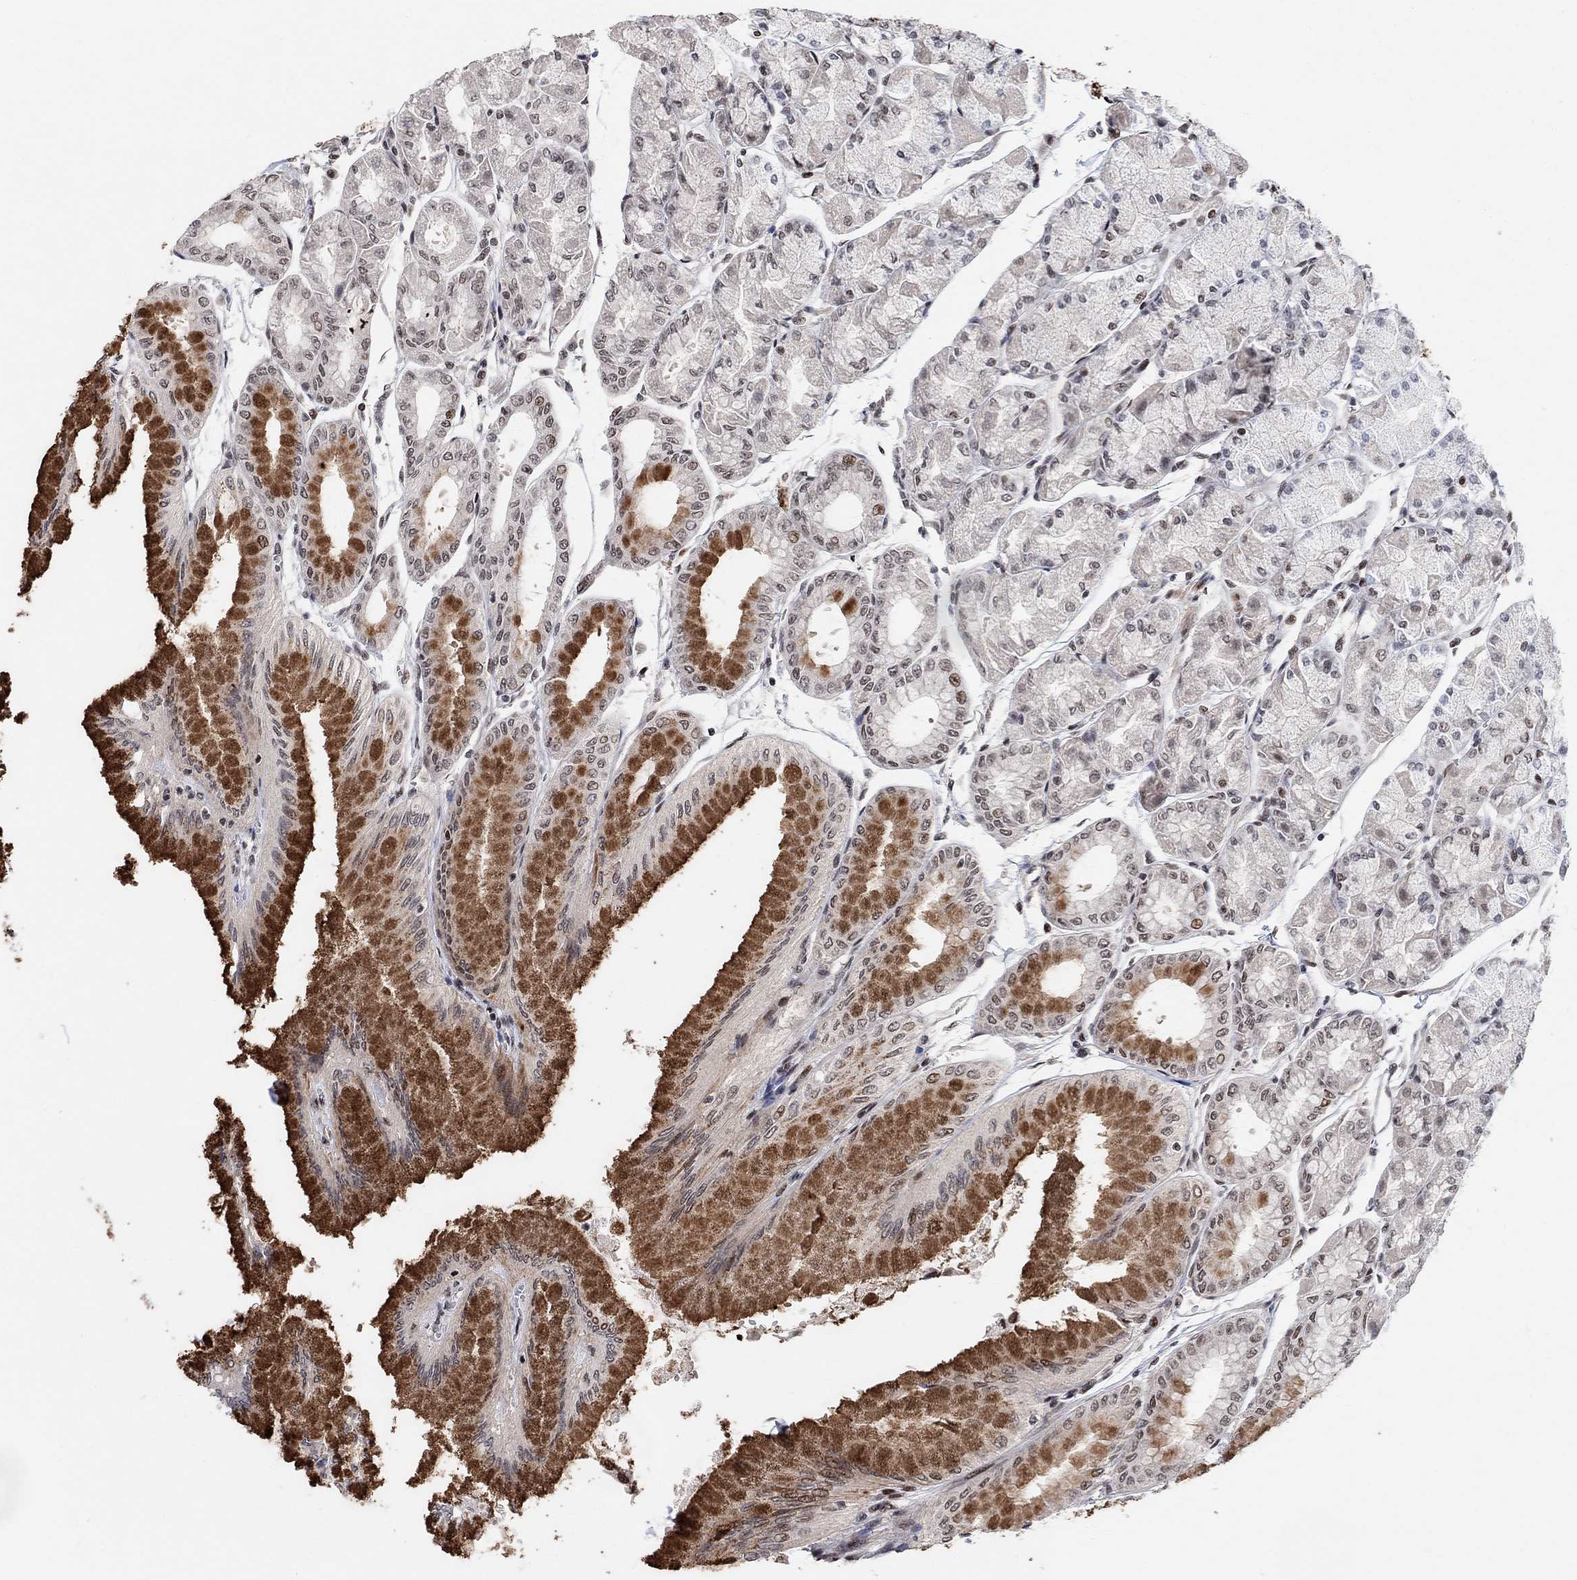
{"staining": {"intensity": "strong", "quantity": "25%-75%", "location": "cytoplasmic/membranous,nuclear"}, "tissue": "stomach", "cell_type": "Glandular cells", "image_type": "normal", "snomed": [{"axis": "morphology", "description": "Normal tissue, NOS"}, {"axis": "topography", "description": "Stomach, upper"}], "caption": "A high-resolution micrograph shows IHC staining of unremarkable stomach, which demonstrates strong cytoplasmic/membranous,nuclear staining in about 25%-75% of glandular cells.", "gene": "E4F1", "patient": {"sex": "male", "age": 60}}